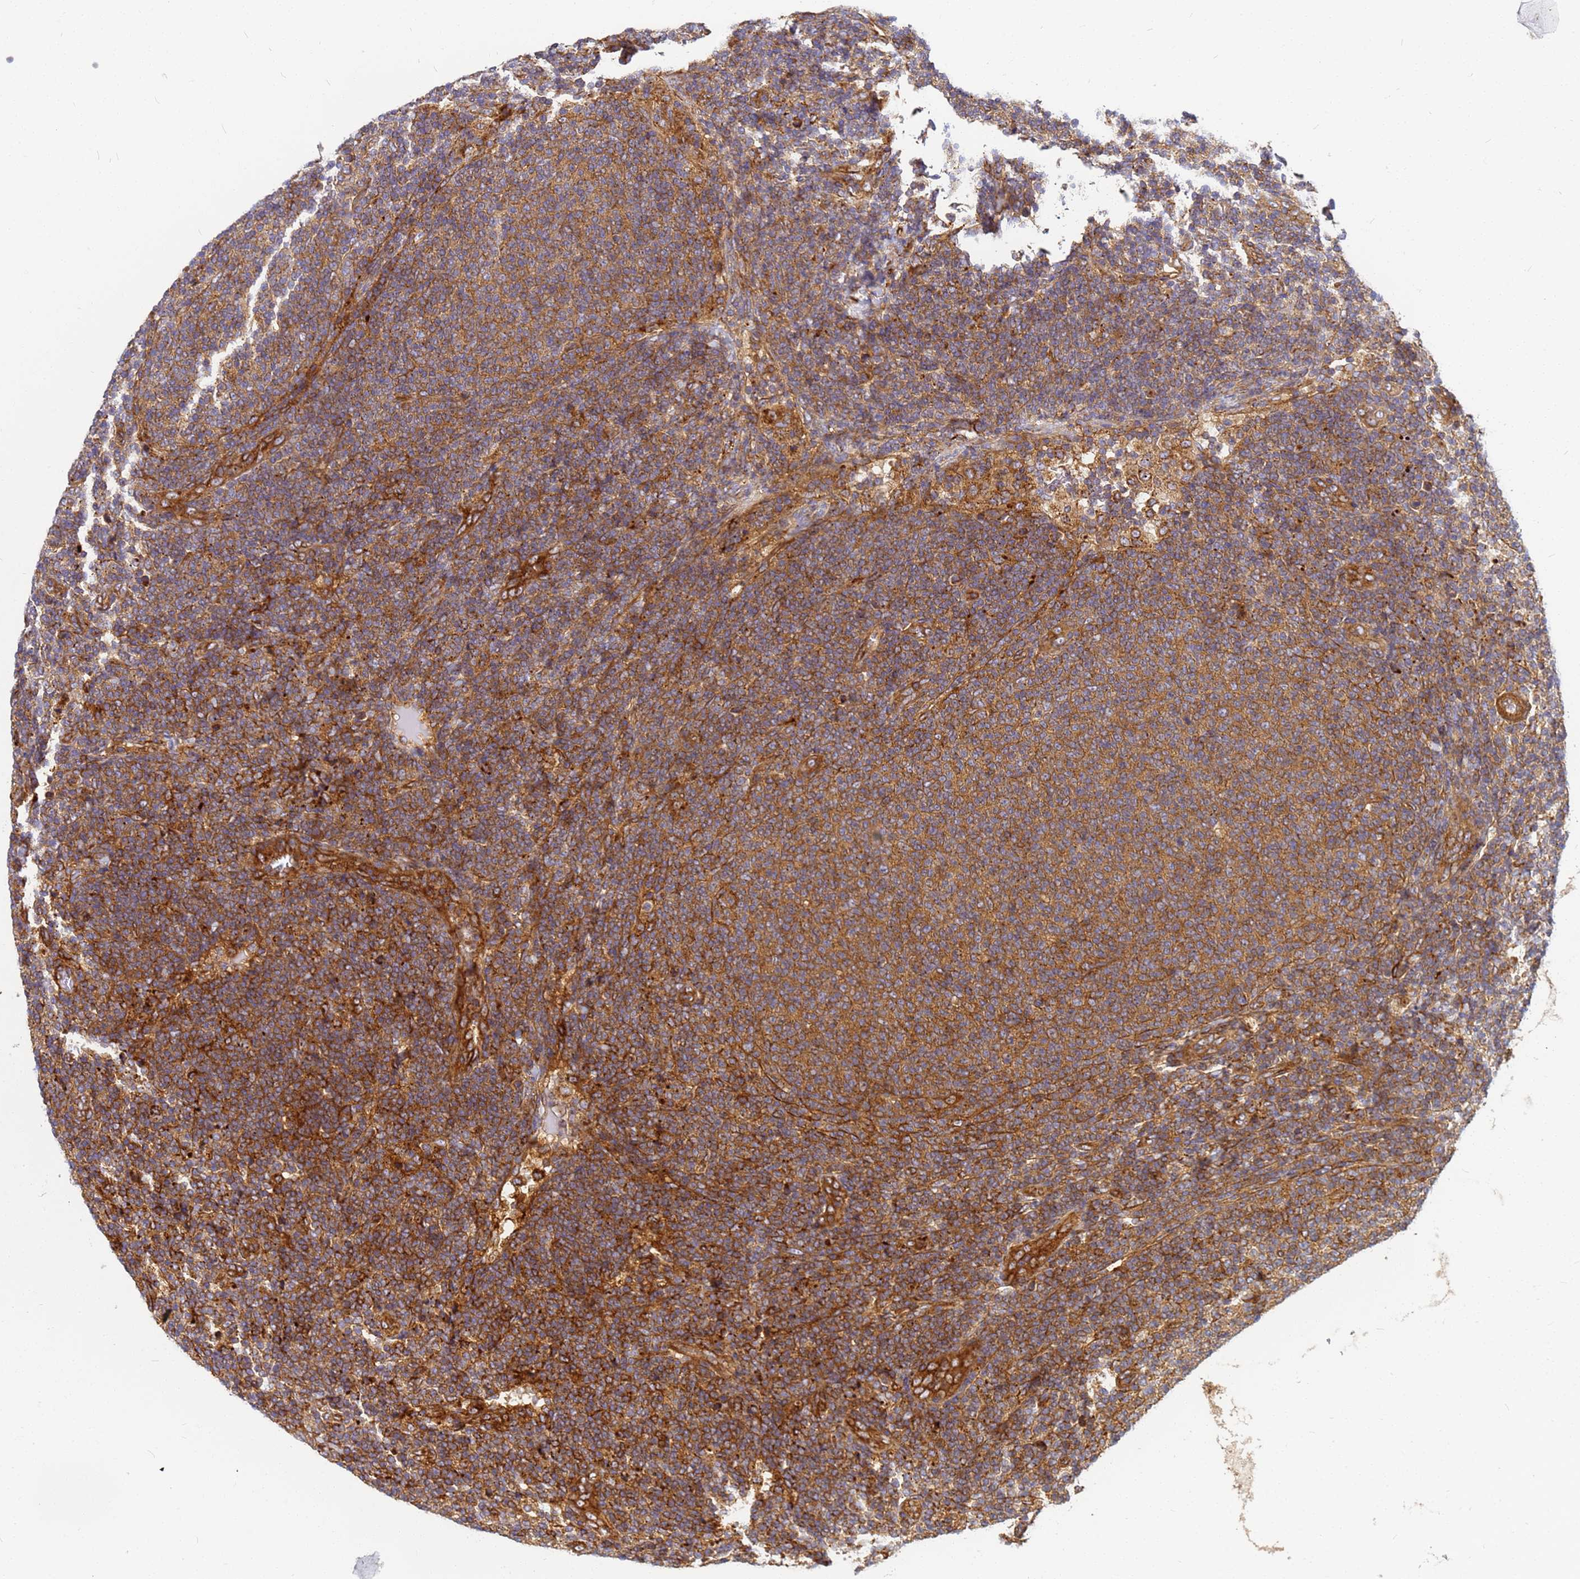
{"staining": {"intensity": "moderate", "quantity": ">75%", "location": "cytoplasmic/membranous"}, "tissue": "lymphoma", "cell_type": "Tumor cells", "image_type": "cancer", "snomed": [{"axis": "morphology", "description": "Malignant lymphoma, non-Hodgkin's type, Low grade"}, {"axis": "topography", "description": "Lymph node"}], "caption": "Immunohistochemistry (DAB) staining of malignant lymphoma, non-Hodgkin's type (low-grade) reveals moderate cytoplasmic/membranous protein positivity in approximately >75% of tumor cells.", "gene": "C2CD5", "patient": {"sex": "male", "age": 66}}